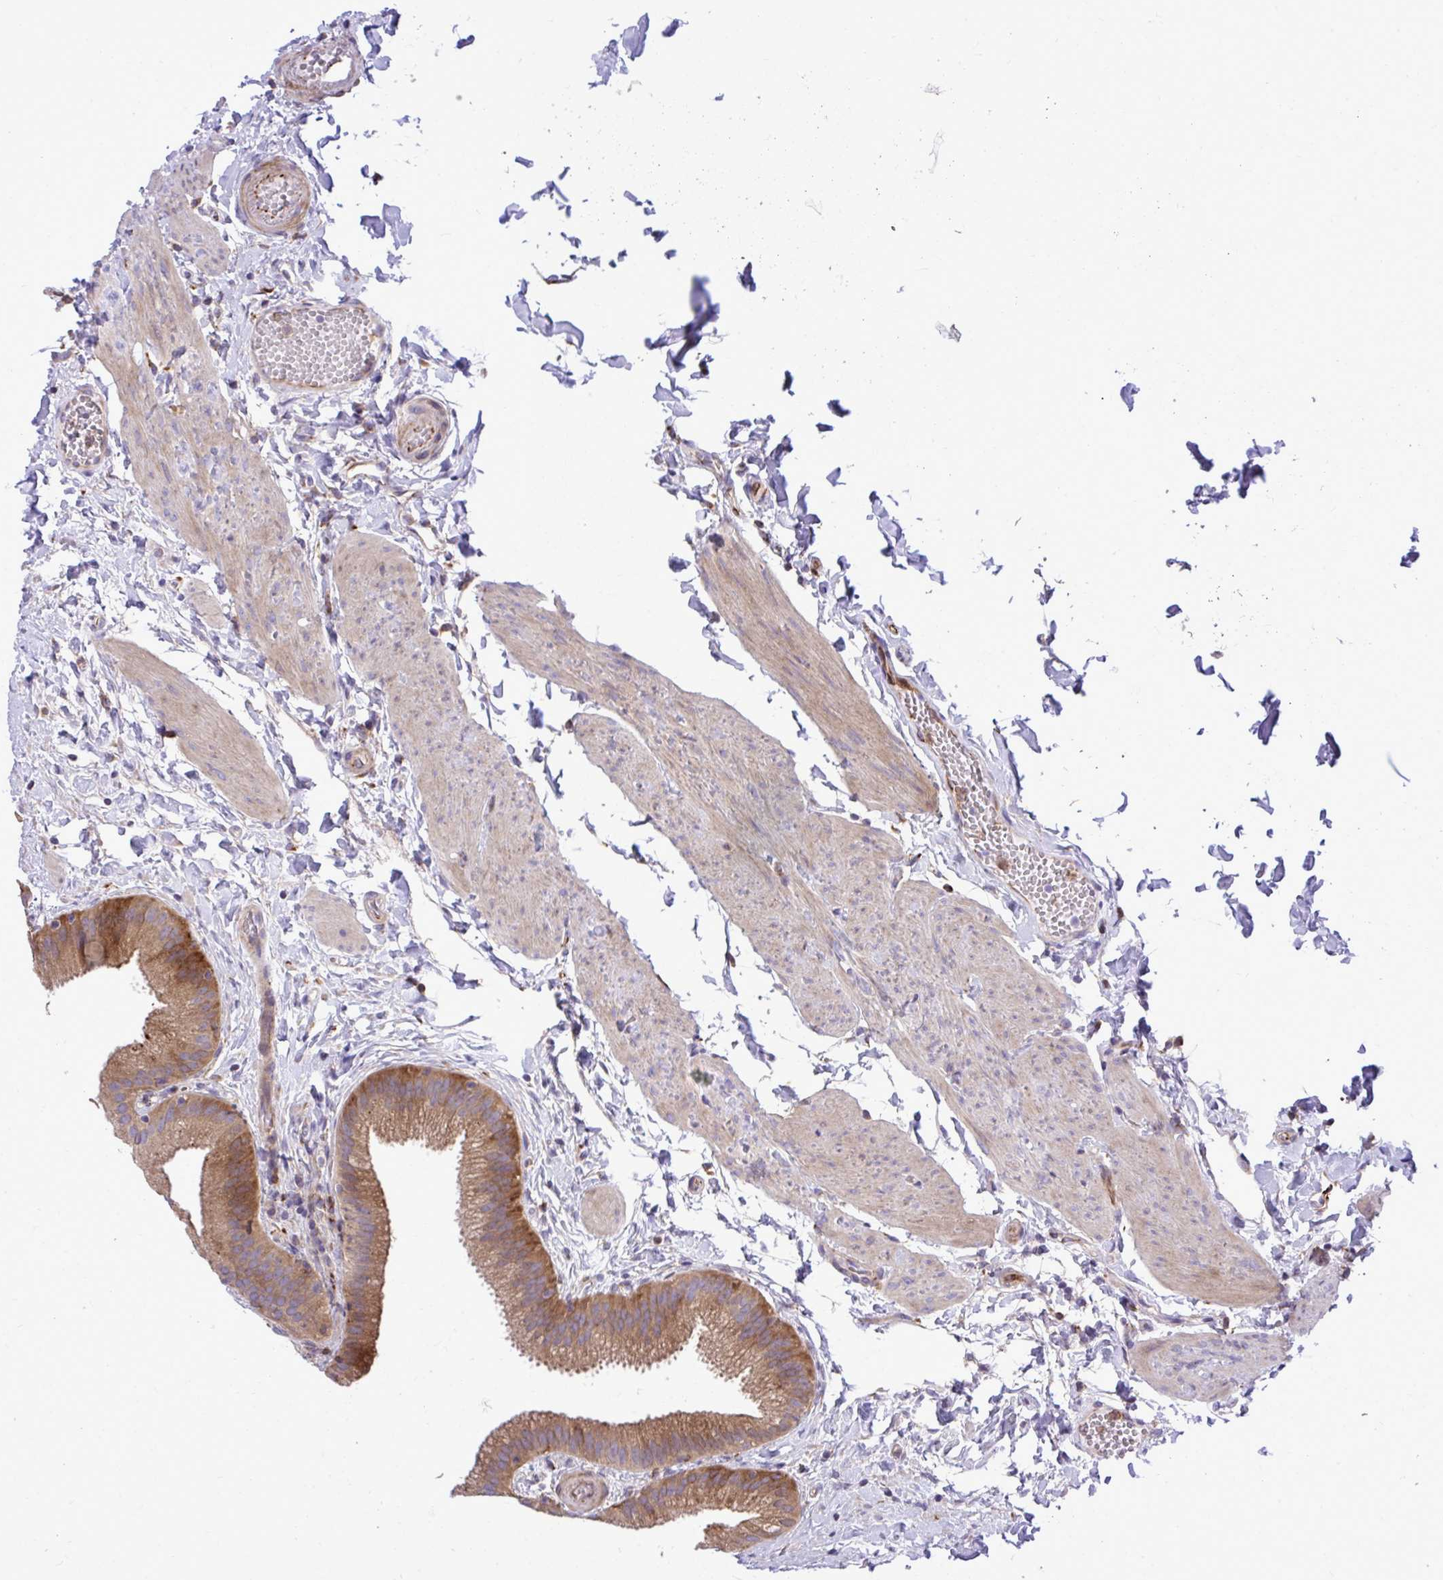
{"staining": {"intensity": "moderate", "quantity": ">75%", "location": "cytoplasmic/membranous"}, "tissue": "gallbladder", "cell_type": "Glandular cells", "image_type": "normal", "snomed": [{"axis": "morphology", "description": "Normal tissue, NOS"}, {"axis": "topography", "description": "Gallbladder"}], "caption": "The immunohistochemical stain shows moderate cytoplasmic/membranous staining in glandular cells of normal gallbladder. (Brightfield microscopy of DAB IHC at high magnification).", "gene": "PAIP2", "patient": {"sex": "female", "age": 63}}